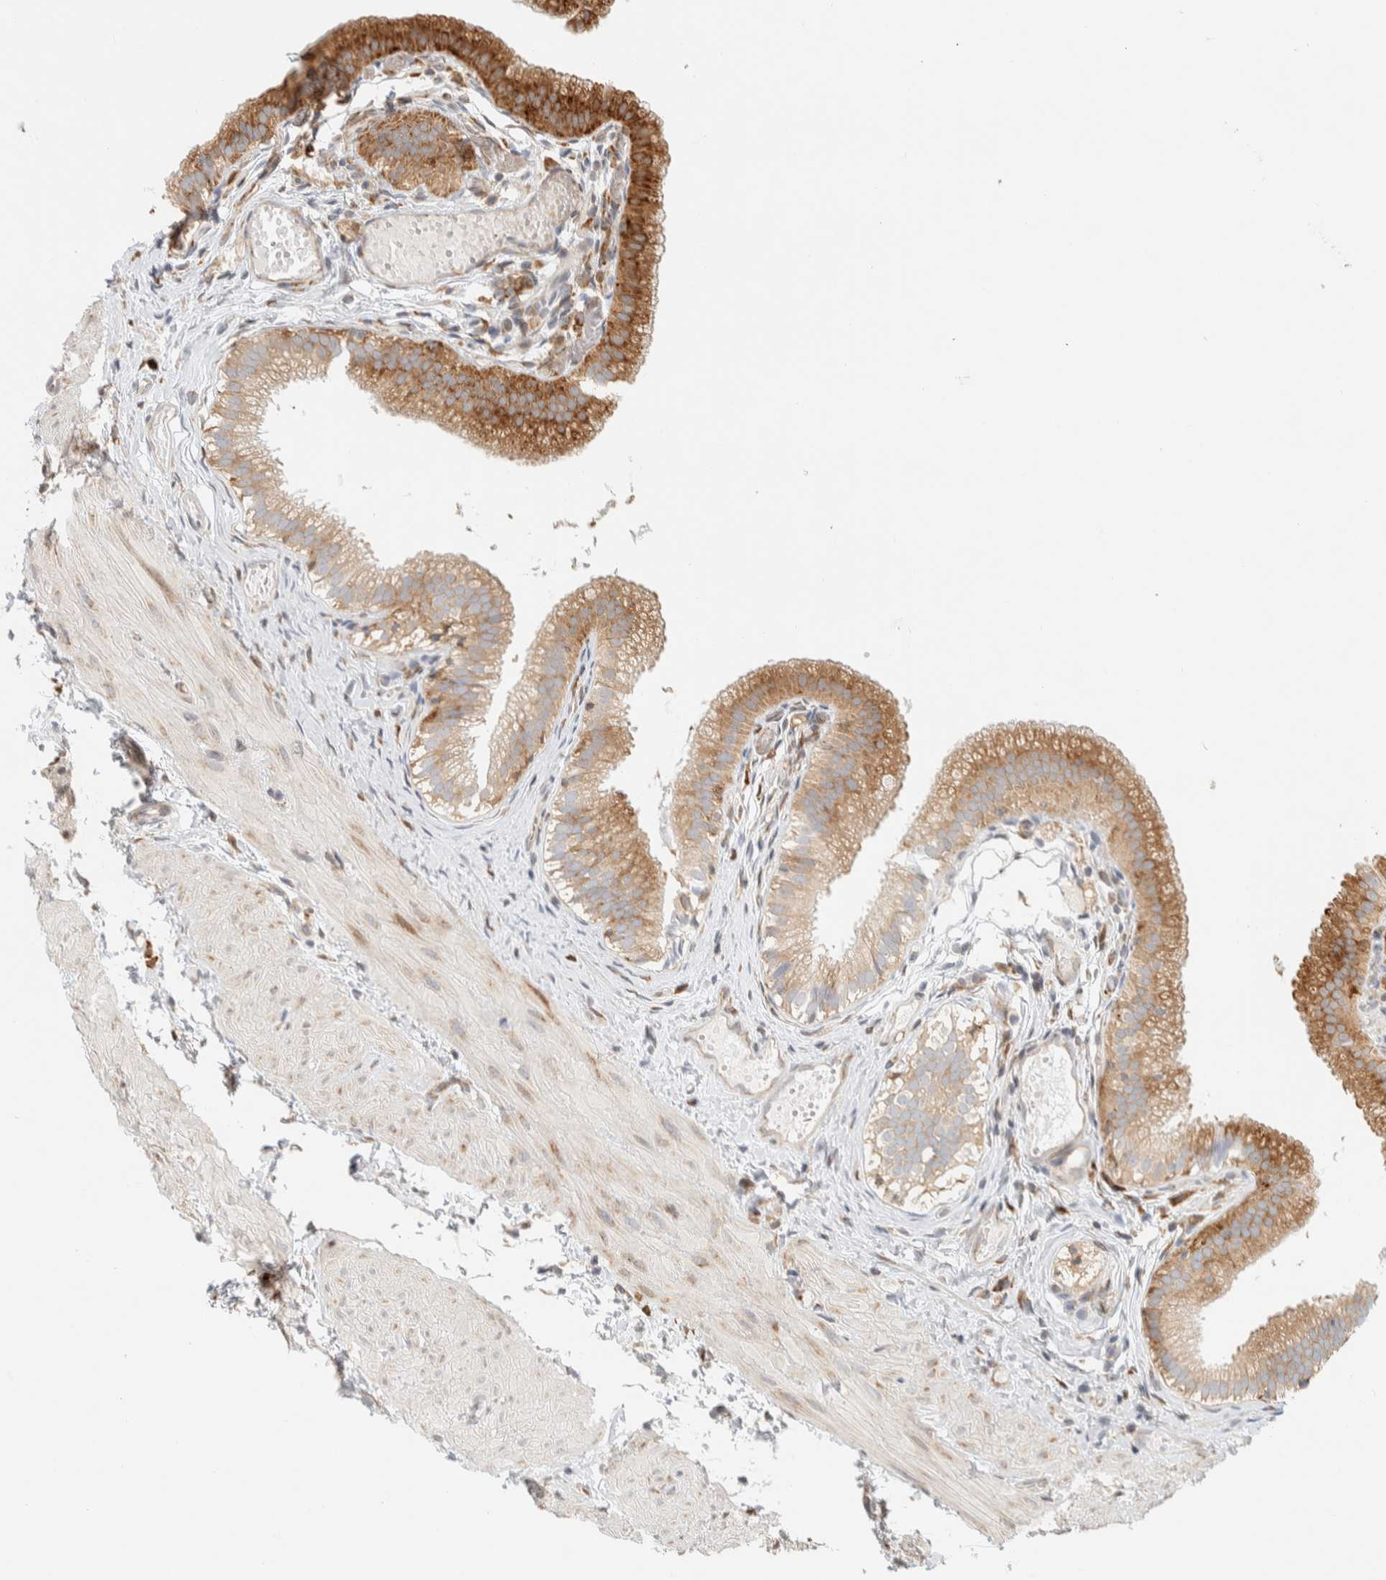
{"staining": {"intensity": "moderate", "quantity": ">75%", "location": "cytoplasmic/membranous"}, "tissue": "gallbladder", "cell_type": "Glandular cells", "image_type": "normal", "snomed": [{"axis": "morphology", "description": "Normal tissue, NOS"}, {"axis": "topography", "description": "Gallbladder"}], "caption": "Normal gallbladder shows moderate cytoplasmic/membranous staining in about >75% of glandular cells, visualized by immunohistochemistry. (Stains: DAB (3,3'-diaminobenzidine) in brown, nuclei in blue, Microscopy: brightfield microscopy at high magnification).", "gene": "LLGL2", "patient": {"sex": "female", "age": 26}}